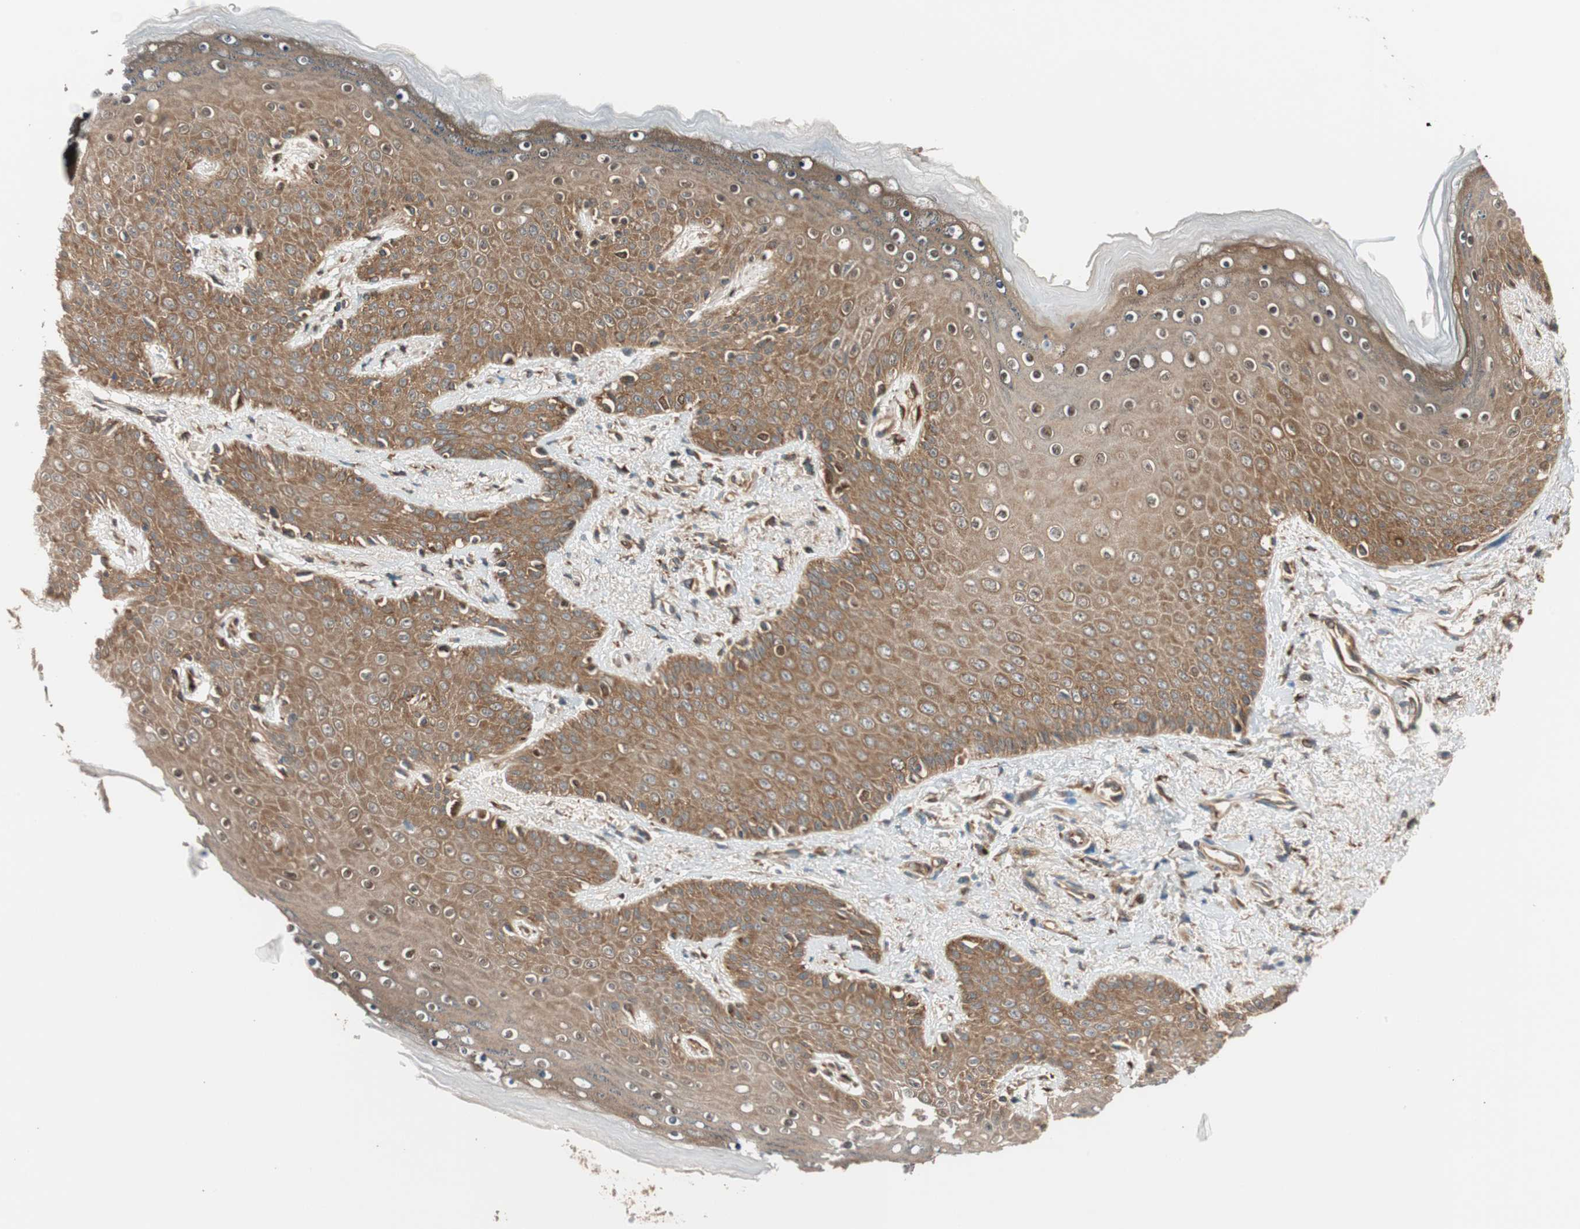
{"staining": {"intensity": "moderate", "quantity": ">75%", "location": "cytoplasmic/membranous"}, "tissue": "skin", "cell_type": "Epidermal cells", "image_type": "normal", "snomed": [{"axis": "morphology", "description": "Normal tissue, NOS"}, {"axis": "topography", "description": "Anal"}], "caption": "IHC of benign skin reveals medium levels of moderate cytoplasmic/membranous positivity in approximately >75% of epidermal cells.", "gene": "WASL", "patient": {"sex": "female", "age": 46}}